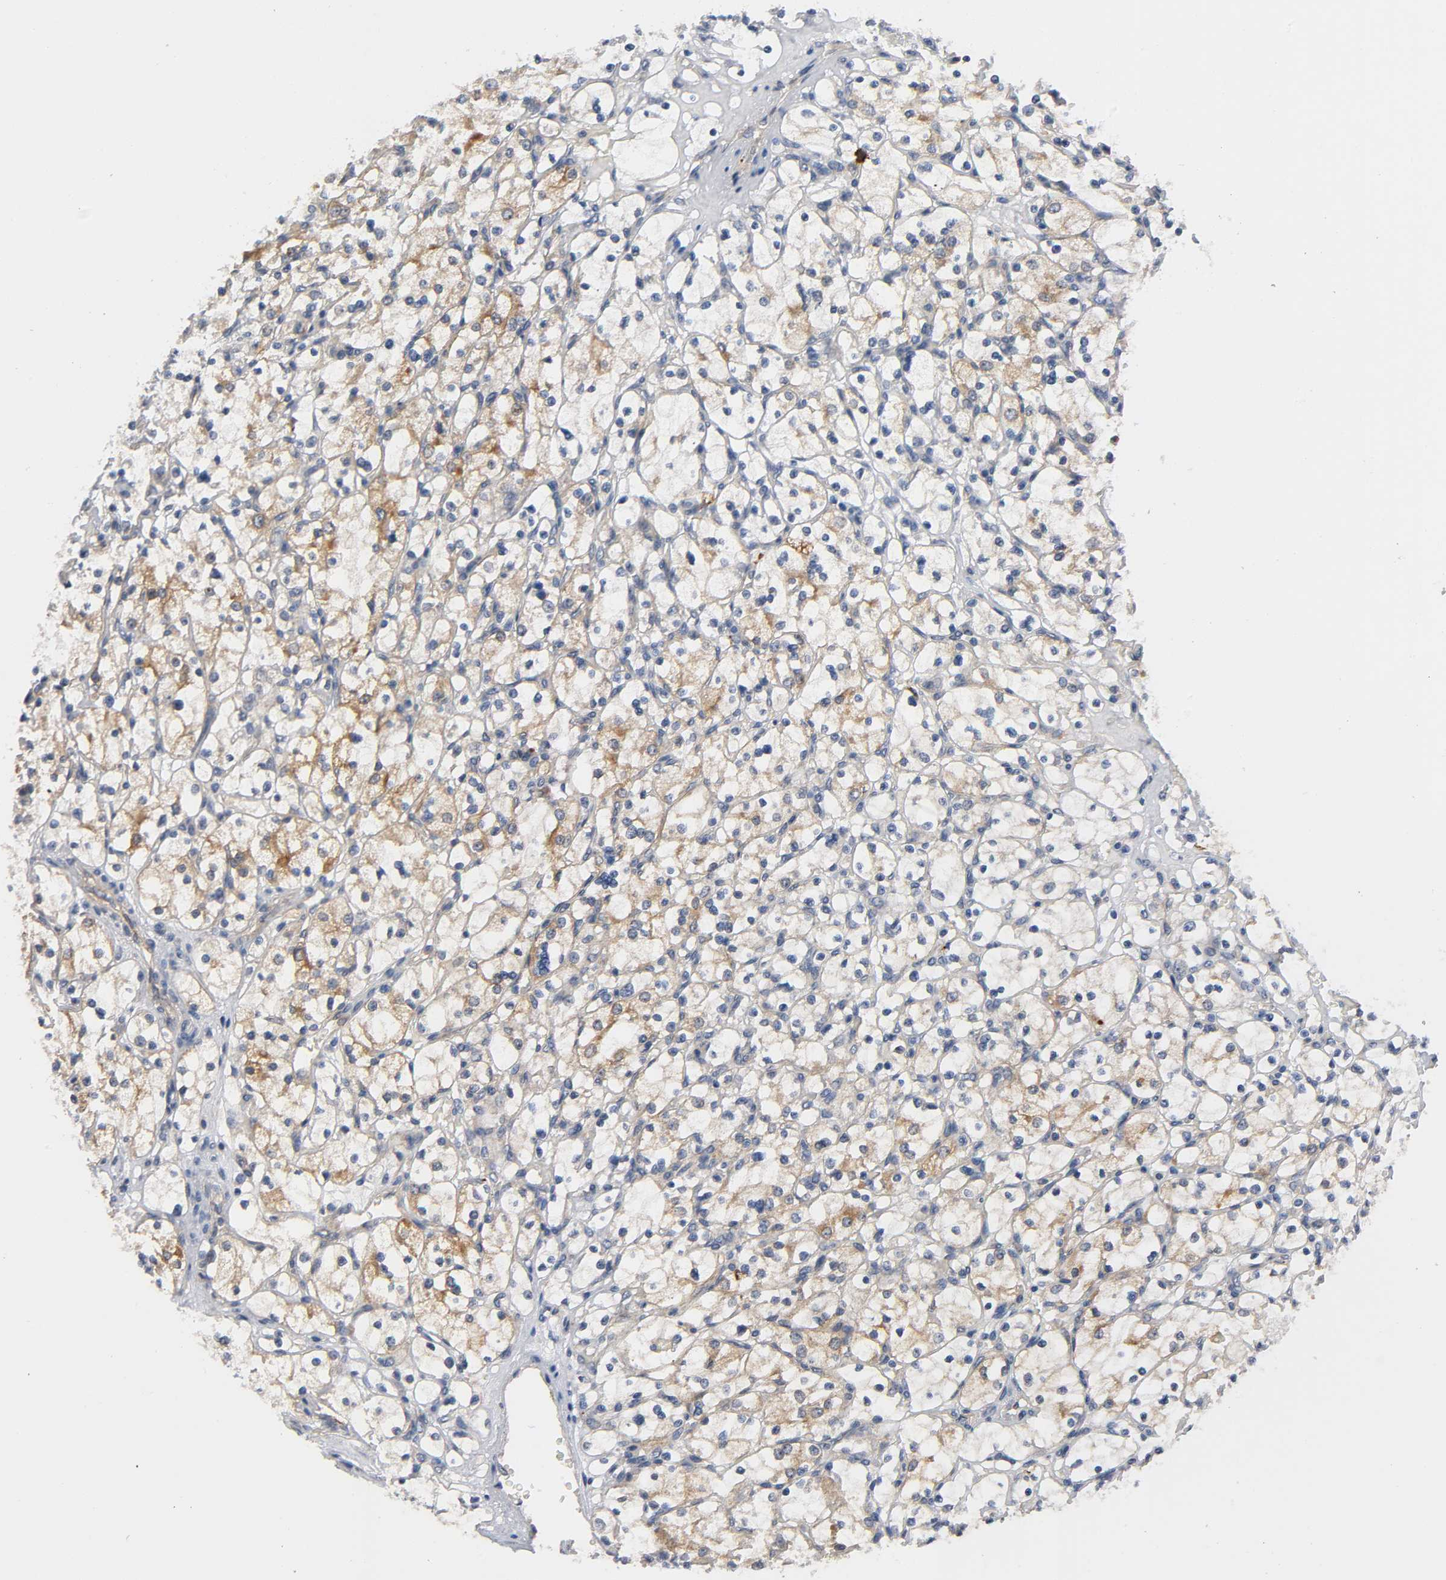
{"staining": {"intensity": "moderate", "quantity": "25%-75%", "location": "cytoplasmic/membranous"}, "tissue": "renal cancer", "cell_type": "Tumor cells", "image_type": "cancer", "snomed": [{"axis": "morphology", "description": "Adenocarcinoma, NOS"}, {"axis": "topography", "description": "Kidney"}], "caption": "This is an image of immunohistochemistry (IHC) staining of renal cancer, which shows moderate staining in the cytoplasmic/membranous of tumor cells.", "gene": "HDAC6", "patient": {"sex": "female", "age": 83}}